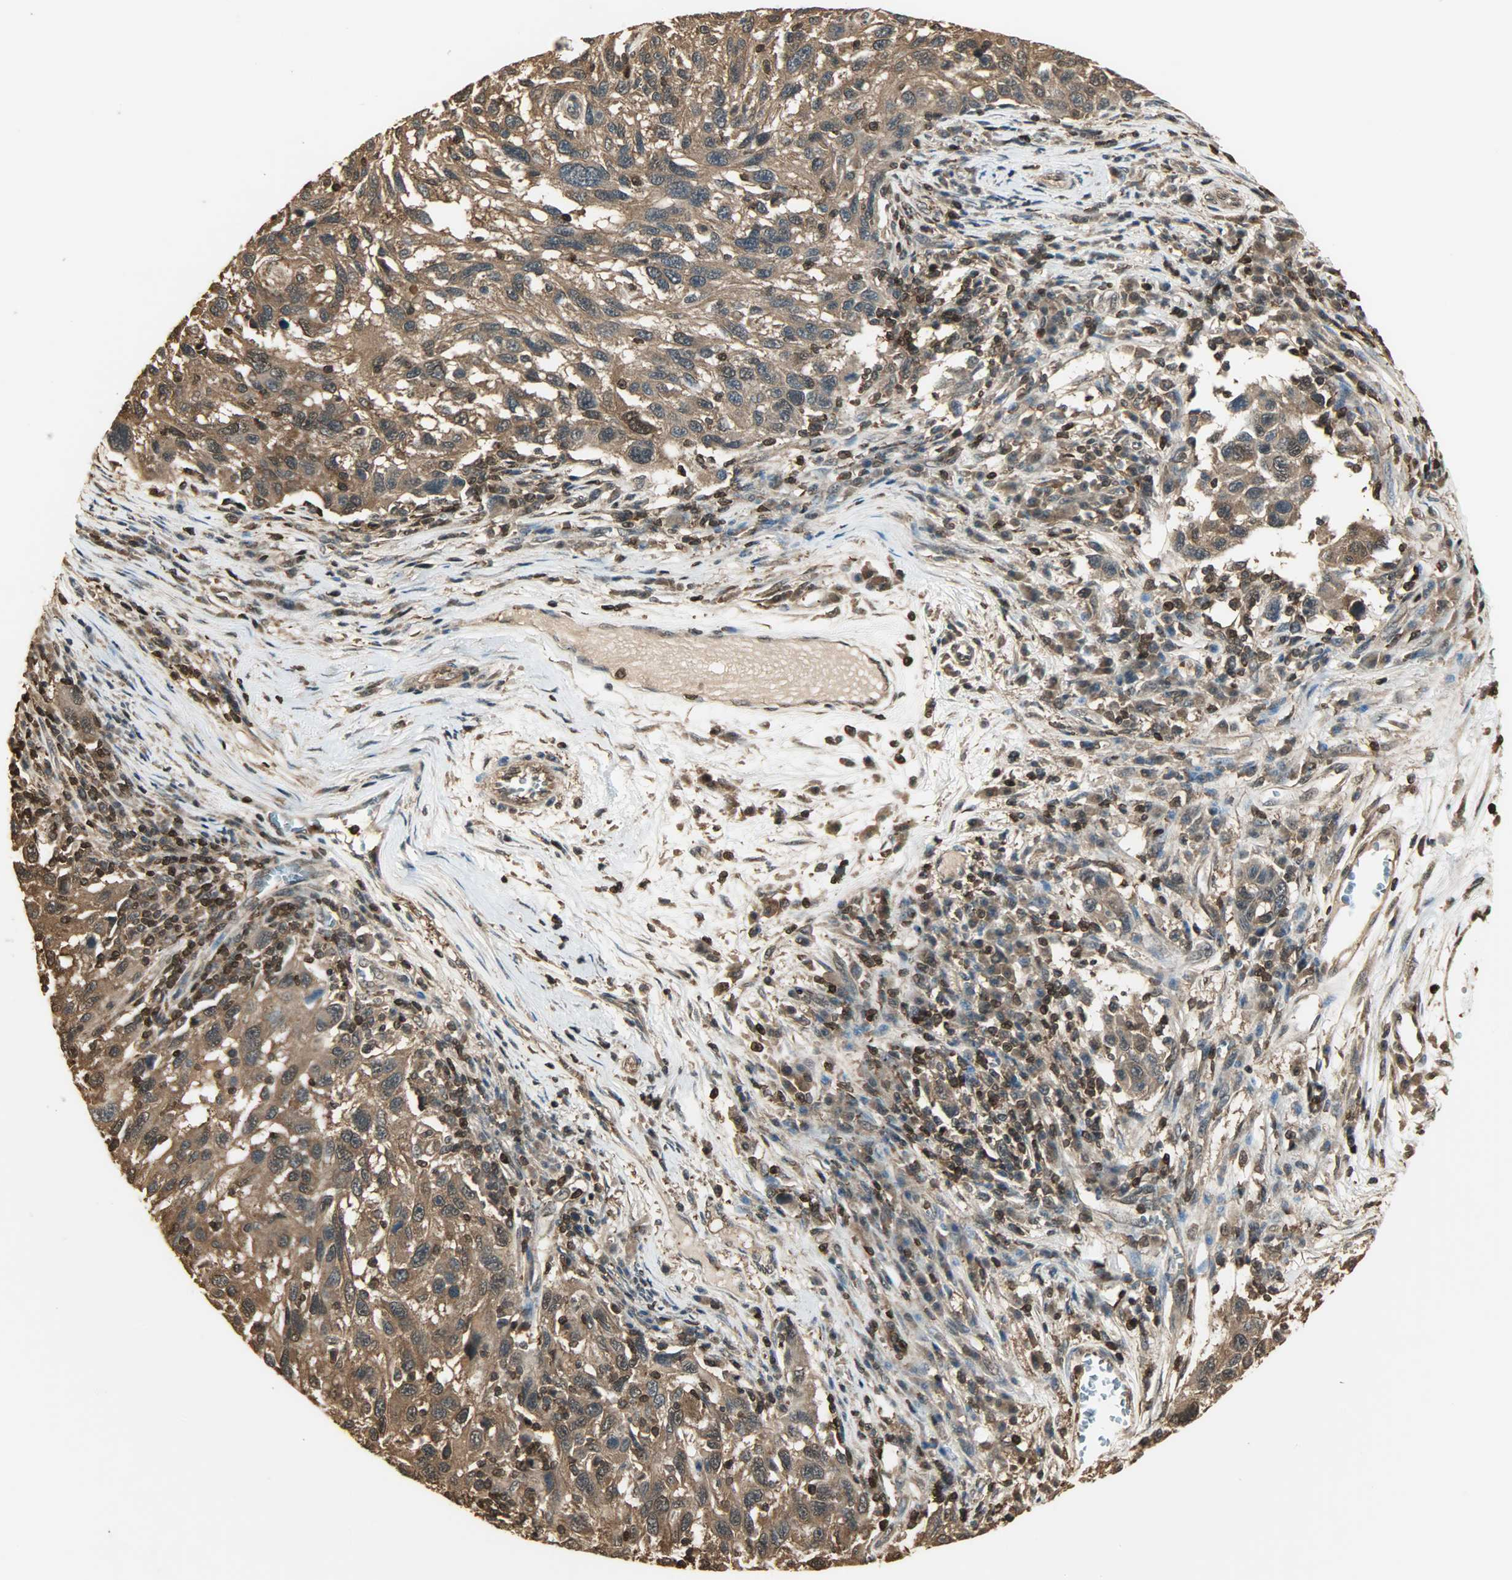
{"staining": {"intensity": "moderate", "quantity": ">75%", "location": "cytoplasmic/membranous,nuclear"}, "tissue": "melanoma", "cell_type": "Tumor cells", "image_type": "cancer", "snomed": [{"axis": "morphology", "description": "Malignant melanoma, NOS"}, {"axis": "topography", "description": "Skin"}], "caption": "A brown stain highlights moderate cytoplasmic/membranous and nuclear staining of a protein in melanoma tumor cells.", "gene": "YWHAZ", "patient": {"sex": "male", "age": 53}}